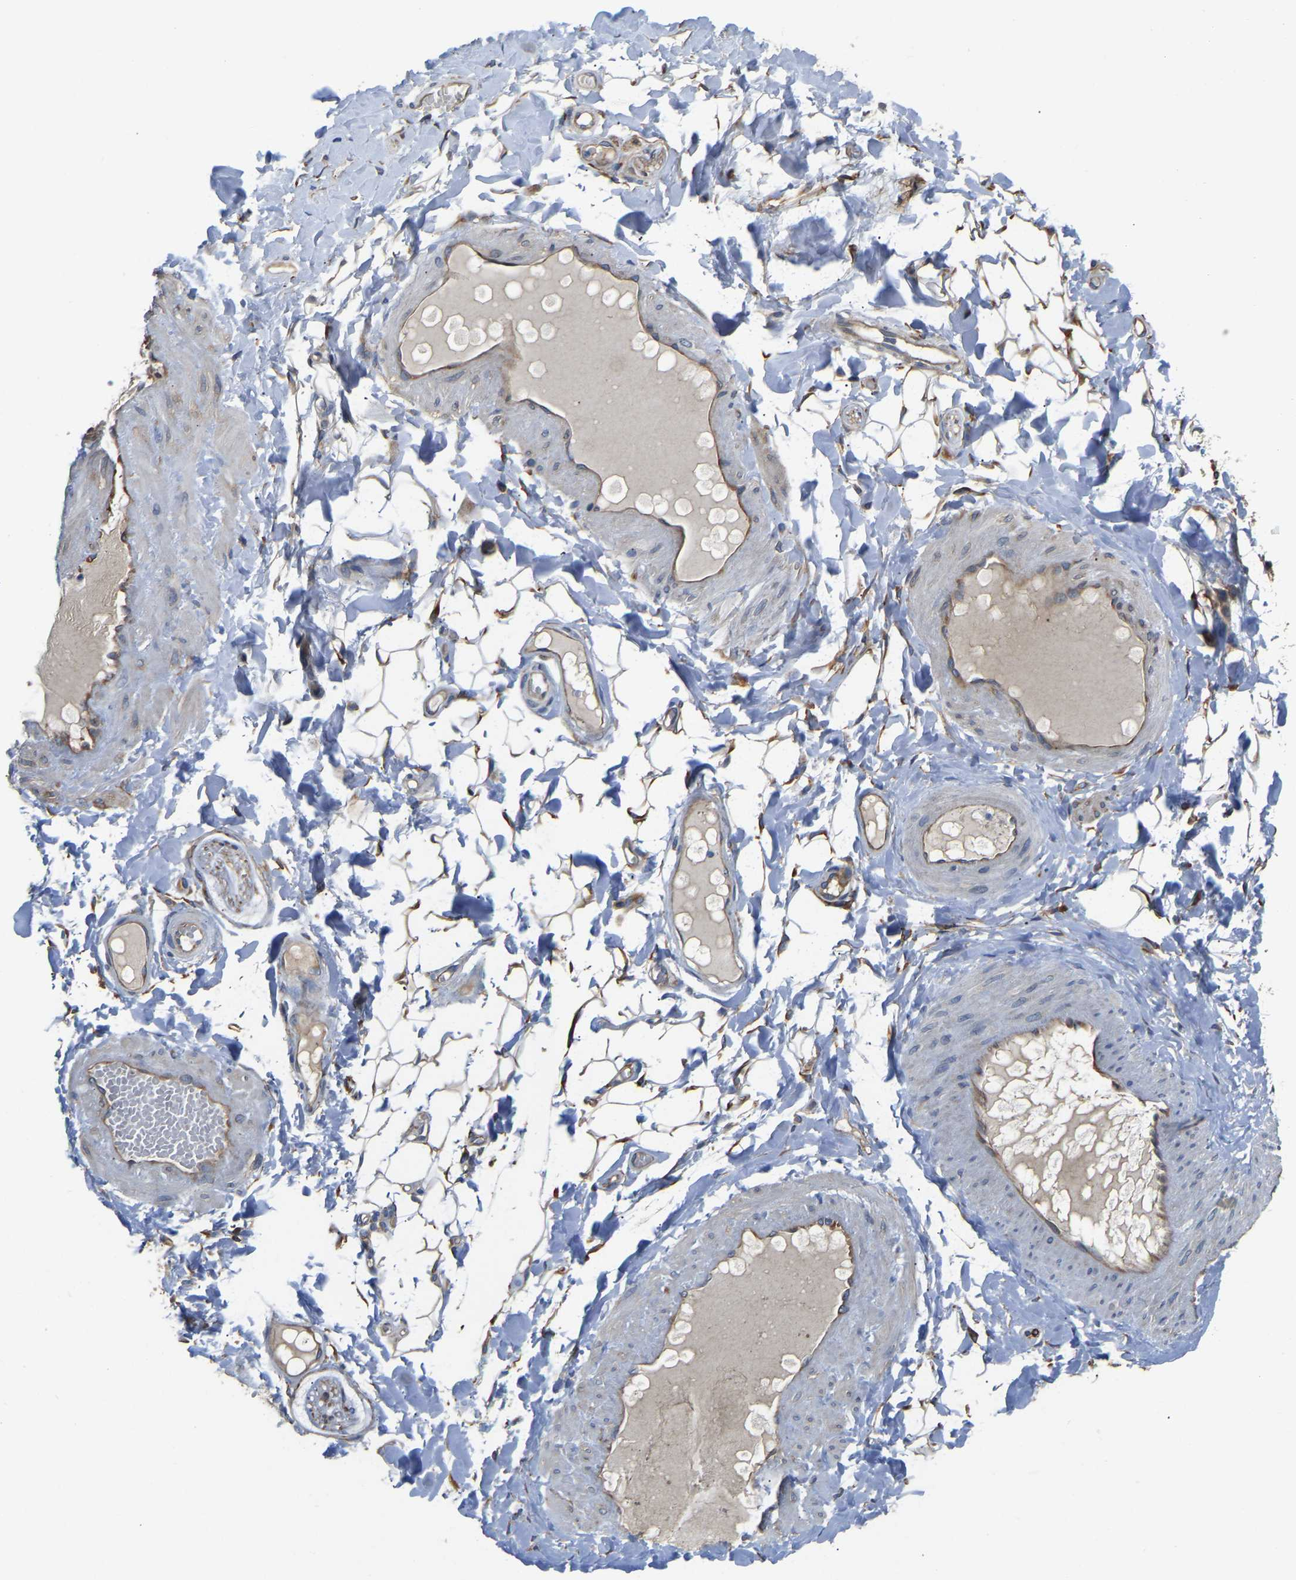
{"staining": {"intensity": "moderate", "quantity": ">75%", "location": "cytoplasmic/membranous"}, "tissue": "adipose tissue", "cell_type": "Adipocytes", "image_type": "normal", "snomed": [{"axis": "morphology", "description": "Normal tissue, NOS"}, {"axis": "topography", "description": "Adipose tissue"}, {"axis": "topography", "description": "Vascular tissue"}, {"axis": "topography", "description": "Peripheral nerve tissue"}], "caption": "Human adipose tissue stained for a protein (brown) demonstrates moderate cytoplasmic/membranous positive expression in about >75% of adipocytes.", "gene": "ARL6IP5", "patient": {"sex": "male", "age": 25}}